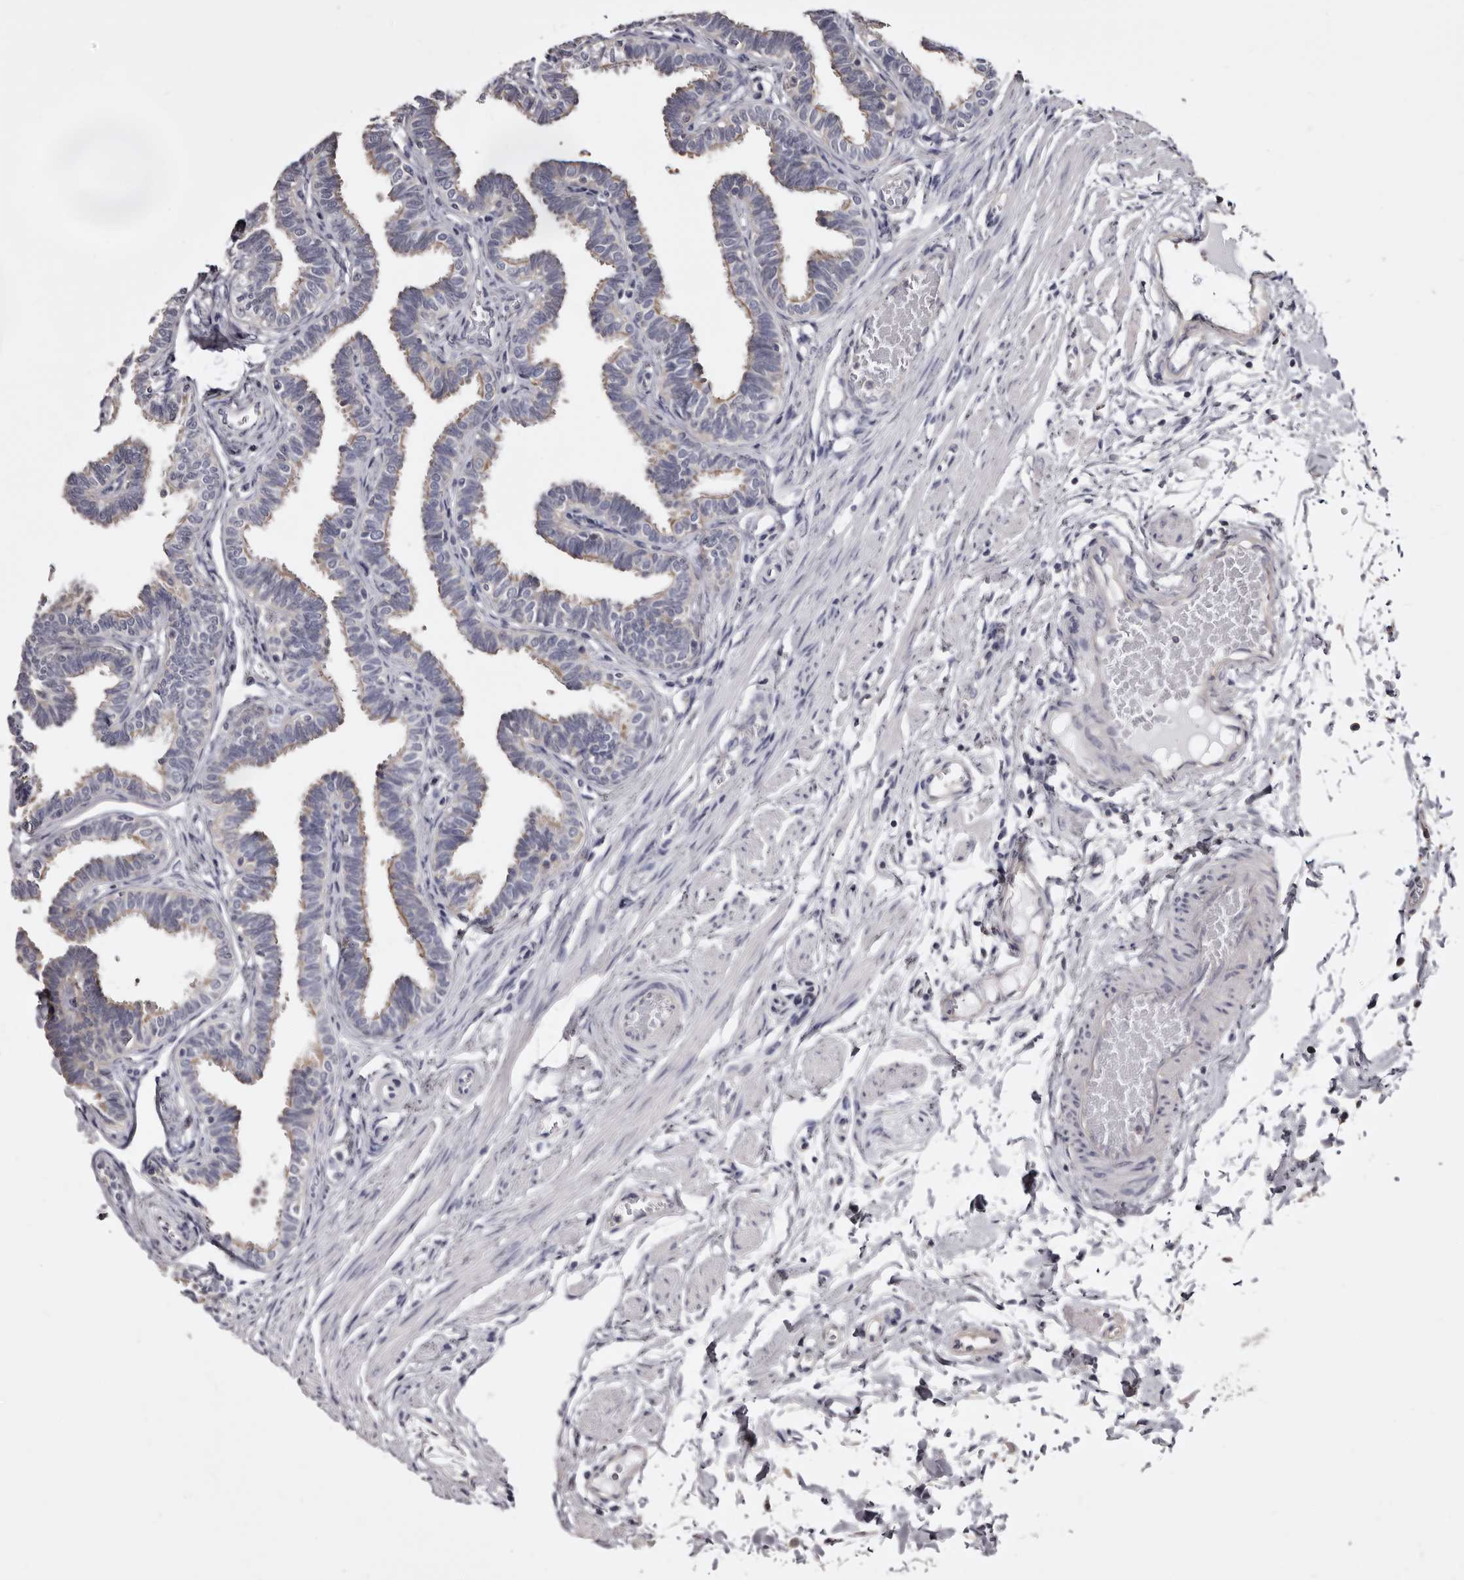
{"staining": {"intensity": "weak", "quantity": "25%-75%", "location": "cytoplasmic/membranous"}, "tissue": "fallopian tube", "cell_type": "Glandular cells", "image_type": "normal", "snomed": [{"axis": "morphology", "description": "Normal tissue, NOS"}, {"axis": "topography", "description": "Fallopian tube"}, {"axis": "topography", "description": "Ovary"}], "caption": "Unremarkable fallopian tube exhibits weak cytoplasmic/membranous positivity in approximately 25%-75% of glandular cells.", "gene": "LAD1", "patient": {"sex": "female", "age": 23}}